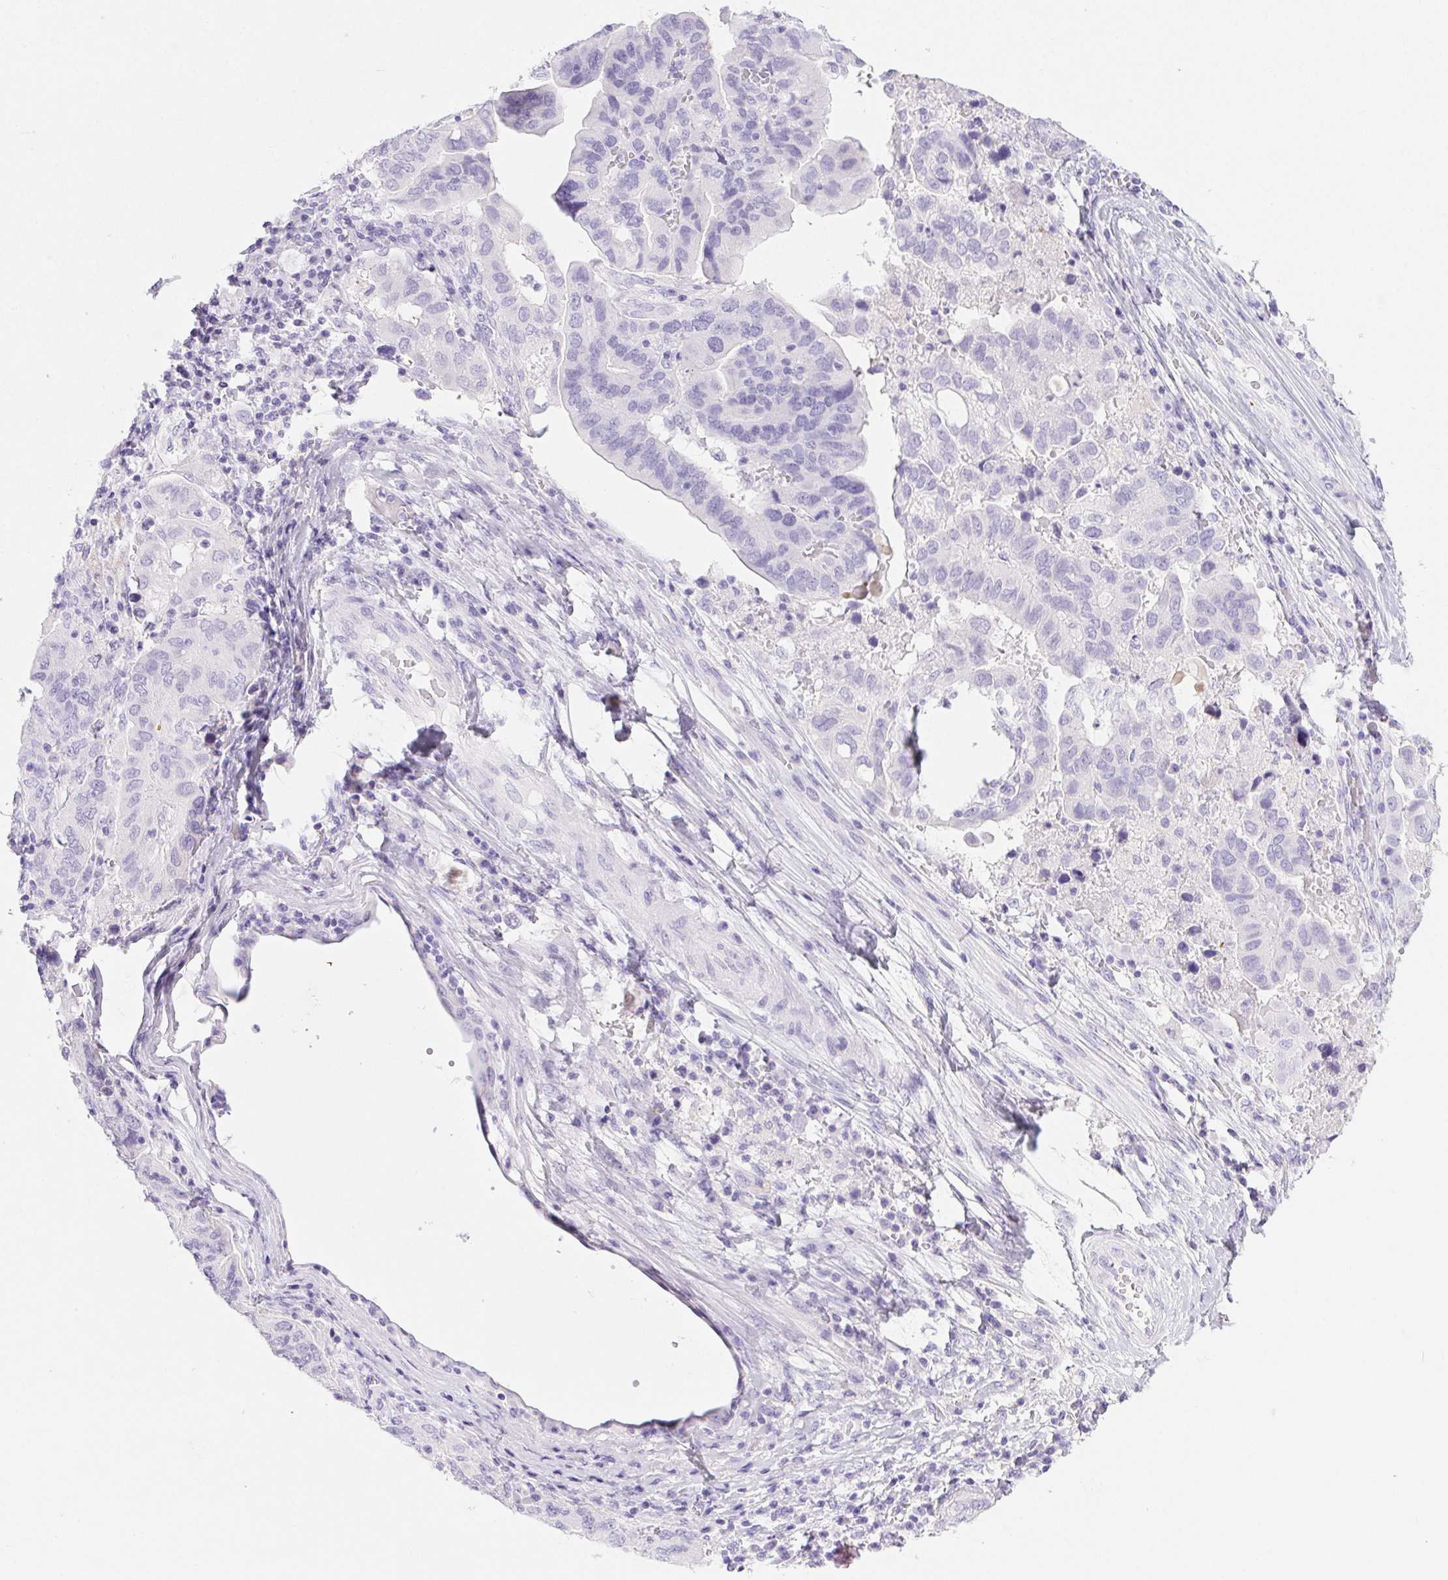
{"staining": {"intensity": "negative", "quantity": "none", "location": "none"}, "tissue": "ovarian cancer", "cell_type": "Tumor cells", "image_type": "cancer", "snomed": [{"axis": "morphology", "description": "Cystadenocarcinoma, serous, NOS"}, {"axis": "topography", "description": "Ovary"}], "caption": "DAB immunohistochemical staining of human serous cystadenocarcinoma (ovarian) displays no significant positivity in tumor cells. (DAB immunohistochemistry (IHC) visualized using brightfield microscopy, high magnification).", "gene": "PNLIP", "patient": {"sex": "female", "age": 79}}